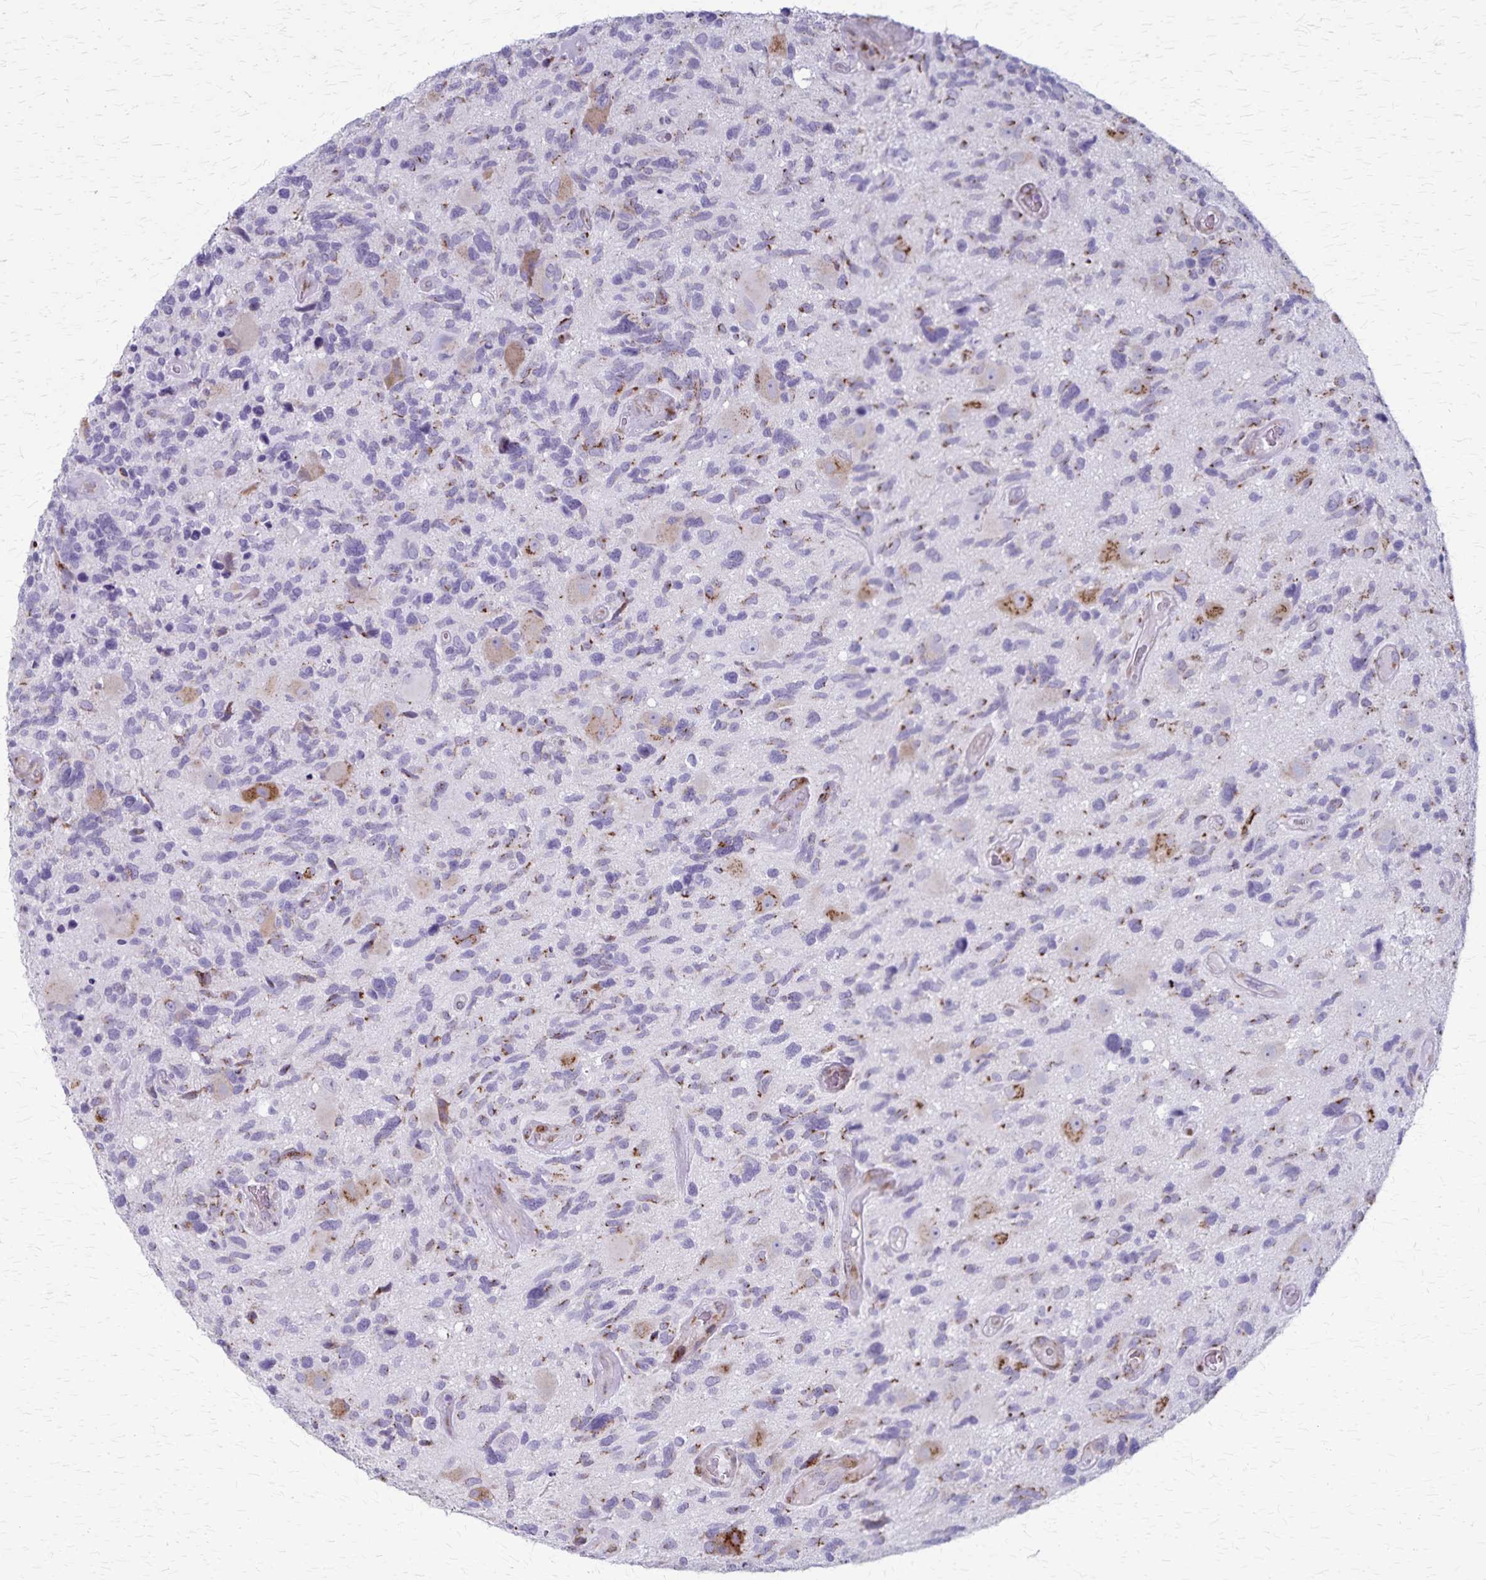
{"staining": {"intensity": "moderate", "quantity": "<25%", "location": "cytoplasmic/membranous"}, "tissue": "glioma", "cell_type": "Tumor cells", "image_type": "cancer", "snomed": [{"axis": "morphology", "description": "Glioma, malignant, High grade"}, {"axis": "topography", "description": "Brain"}], "caption": "Immunohistochemical staining of human glioma demonstrates low levels of moderate cytoplasmic/membranous positivity in approximately <25% of tumor cells. (DAB = brown stain, brightfield microscopy at high magnification).", "gene": "MCFD2", "patient": {"sex": "male", "age": 49}}